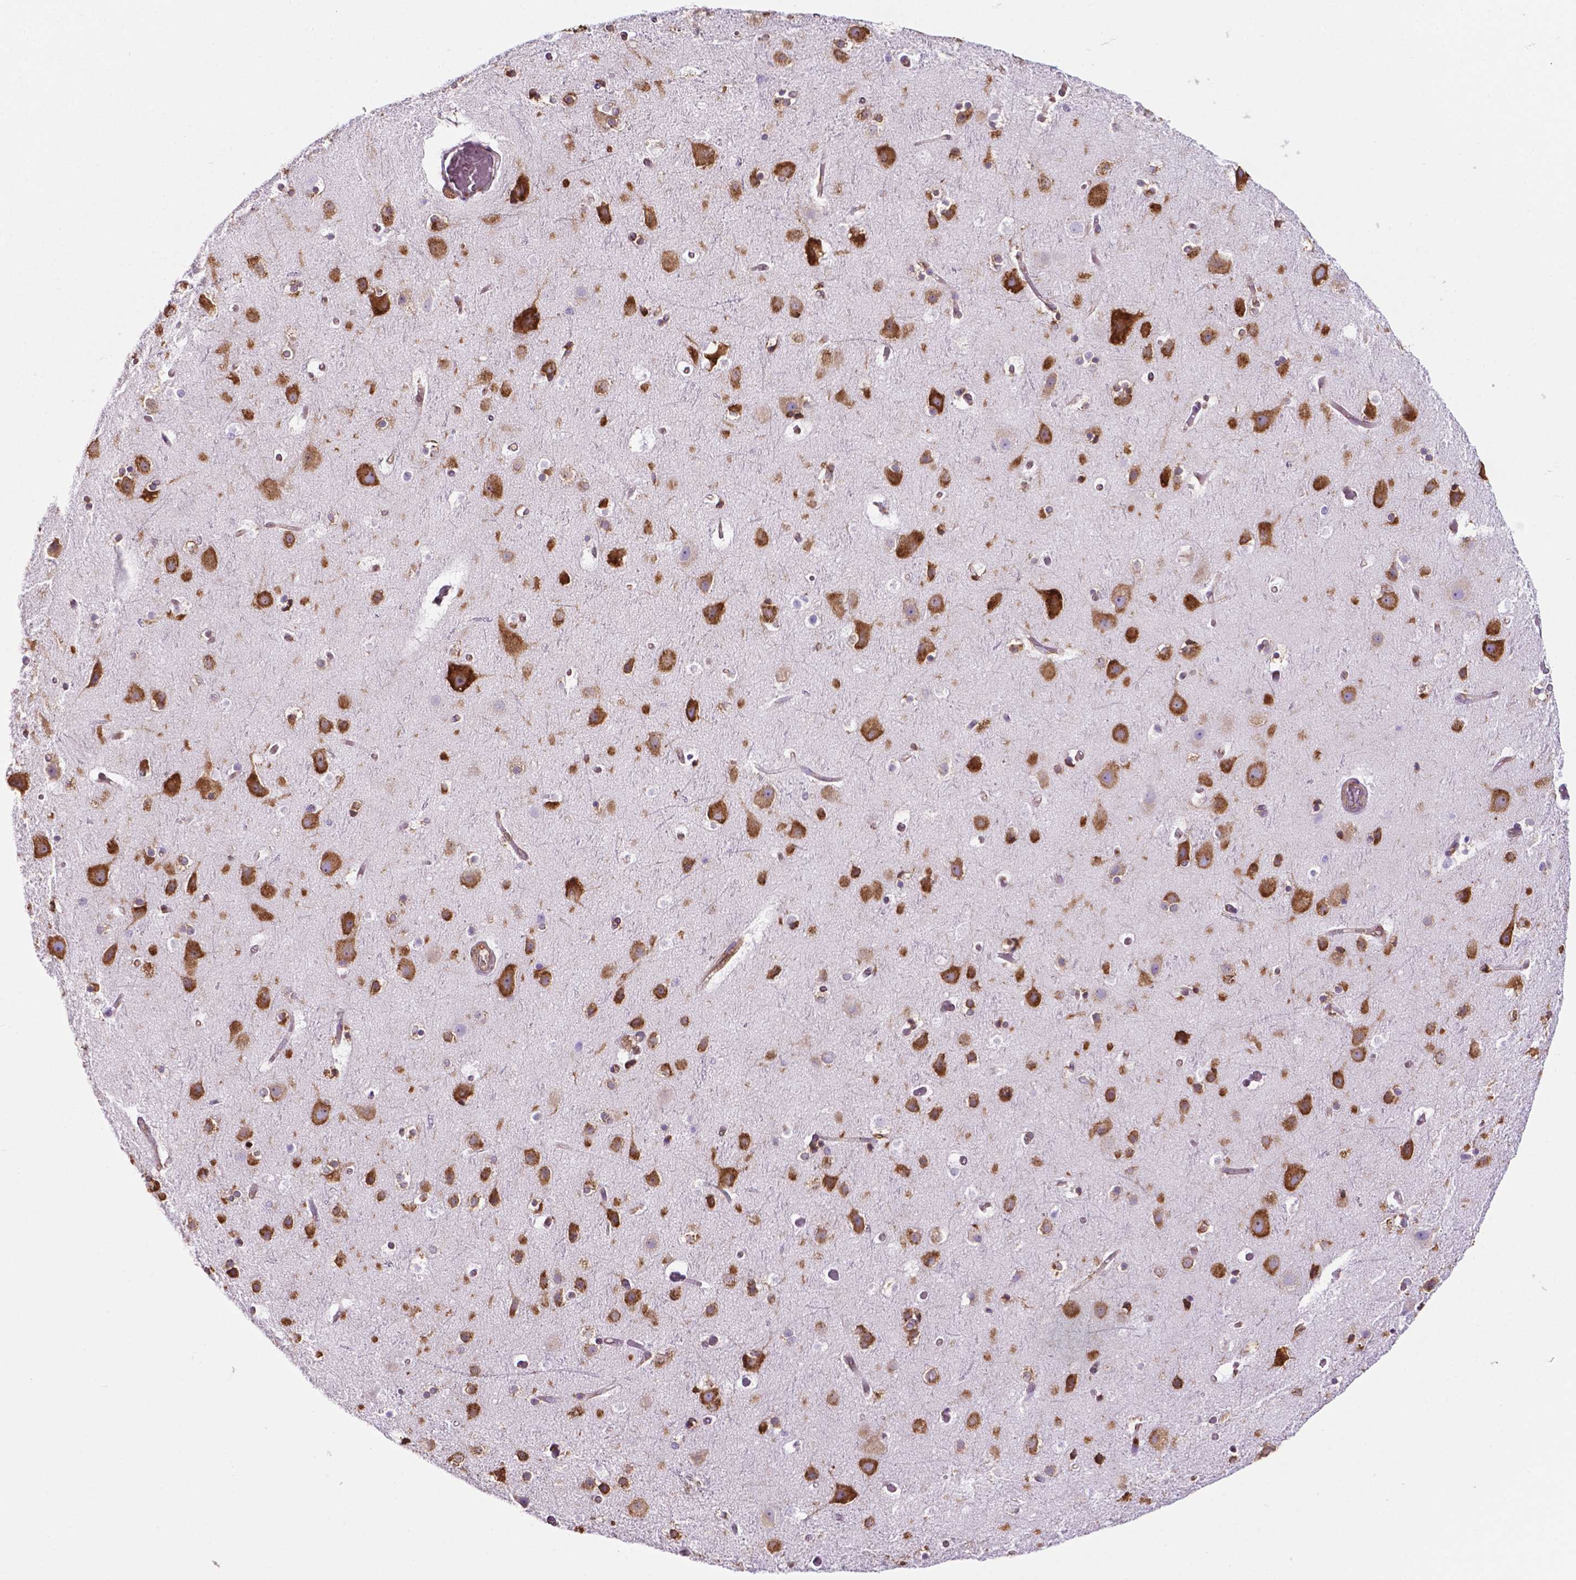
{"staining": {"intensity": "weak", "quantity": "25%-75%", "location": "cytoplasmic/membranous"}, "tissue": "cerebral cortex", "cell_type": "Endothelial cells", "image_type": "normal", "snomed": [{"axis": "morphology", "description": "Normal tissue, NOS"}, {"axis": "topography", "description": "Cerebral cortex"}], "caption": "The photomicrograph reveals a brown stain indicating the presence of a protein in the cytoplasmic/membranous of endothelial cells in cerebral cortex. The protein of interest is shown in brown color, while the nuclei are stained blue.", "gene": "RPL29", "patient": {"sex": "female", "age": 52}}